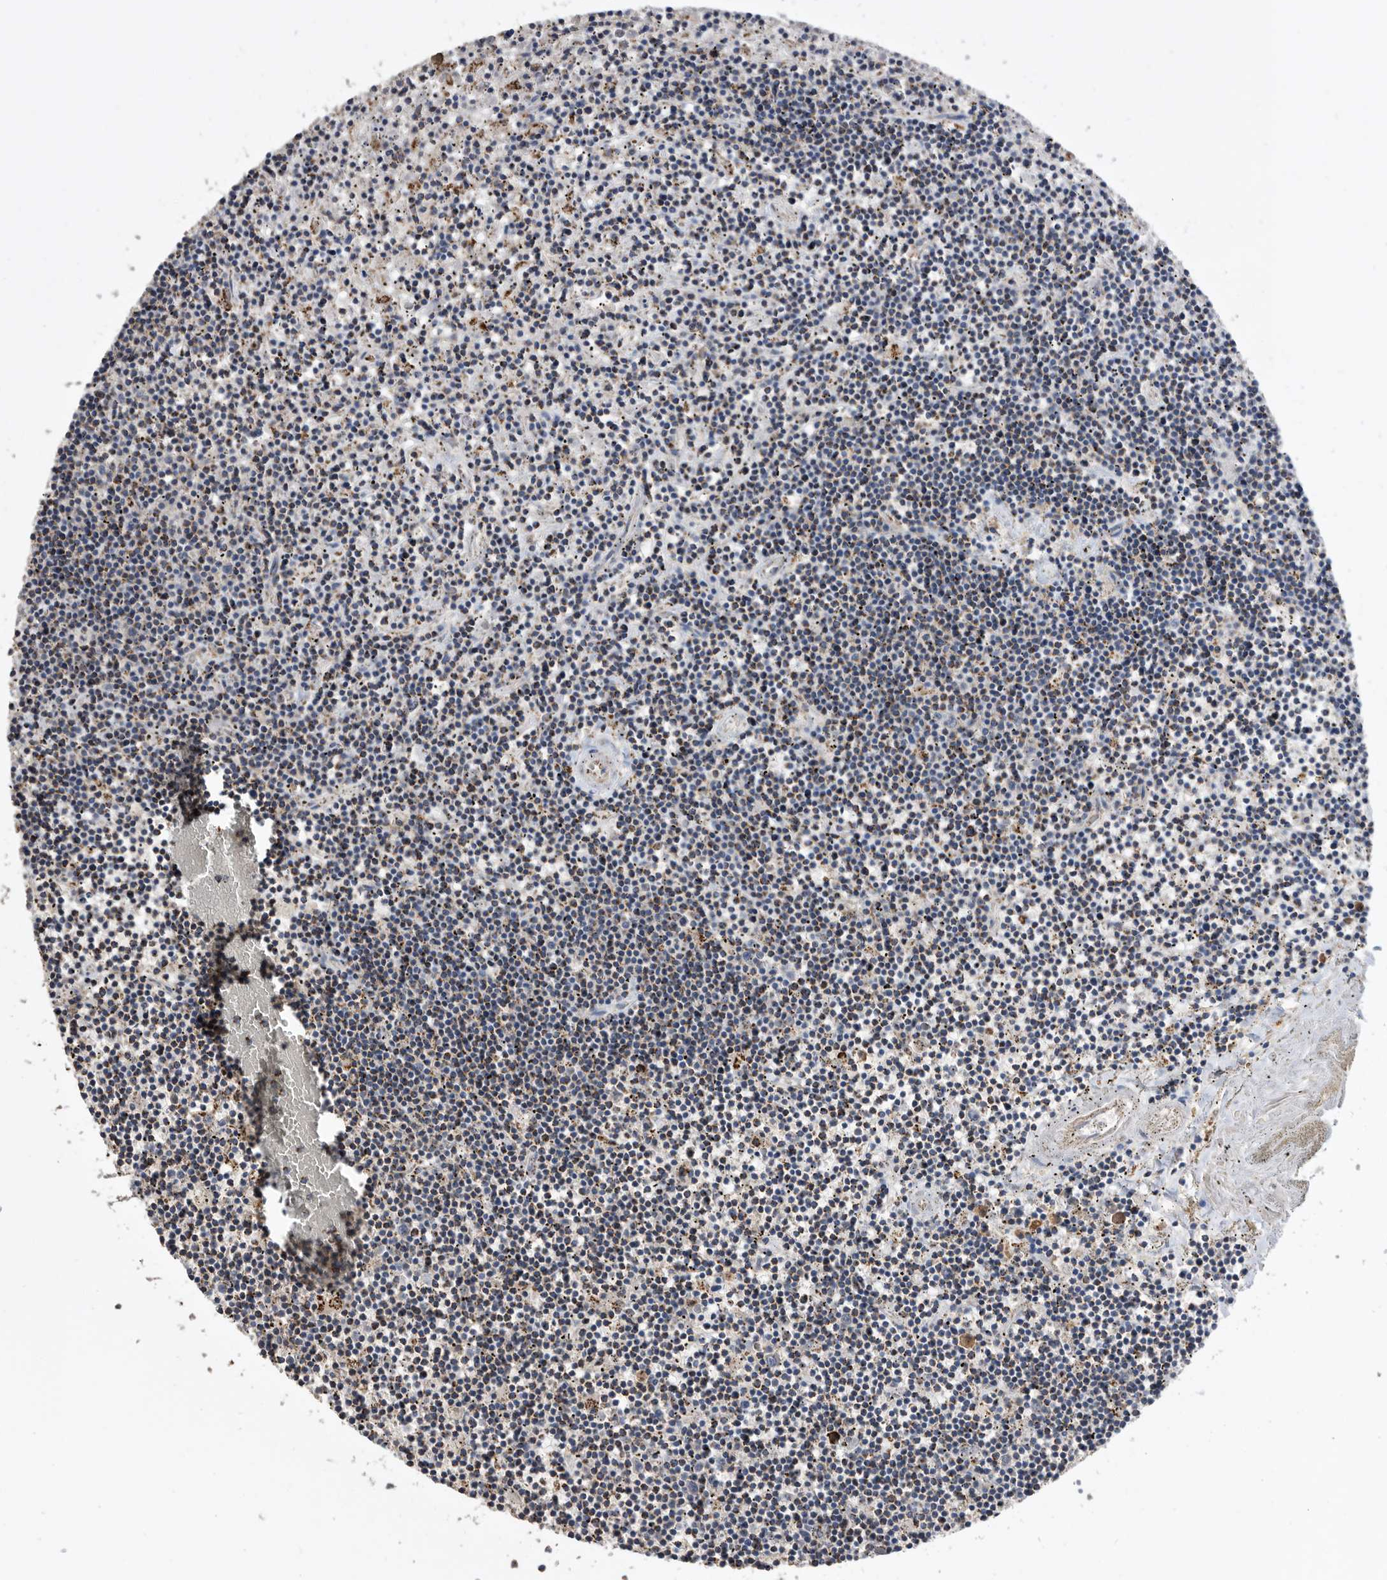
{"staining": {"intensity": "weak", "quantity": "25%-75%", "location": "cytoplasmic/membranous"}, "tissue": "lymphoma", "cell_type": "Tumor cells", "image_type": "cancer", "snomed": [{"axis": "morphology", "description": "Malignant lymphoma, non-Hodgkin's type, Low grade"}, {"axis": "topography", "description": "Spleen"}], "caption": "Low-grade malignant lymphoma, non-Hodgkin's type stained for a protein (brown) shows weak cytoplasmic/membranous positive expression in about 25%-75% of tumor cells.", "gene": "WFDC1", "patient": {"sex": "male", "age": 76}}